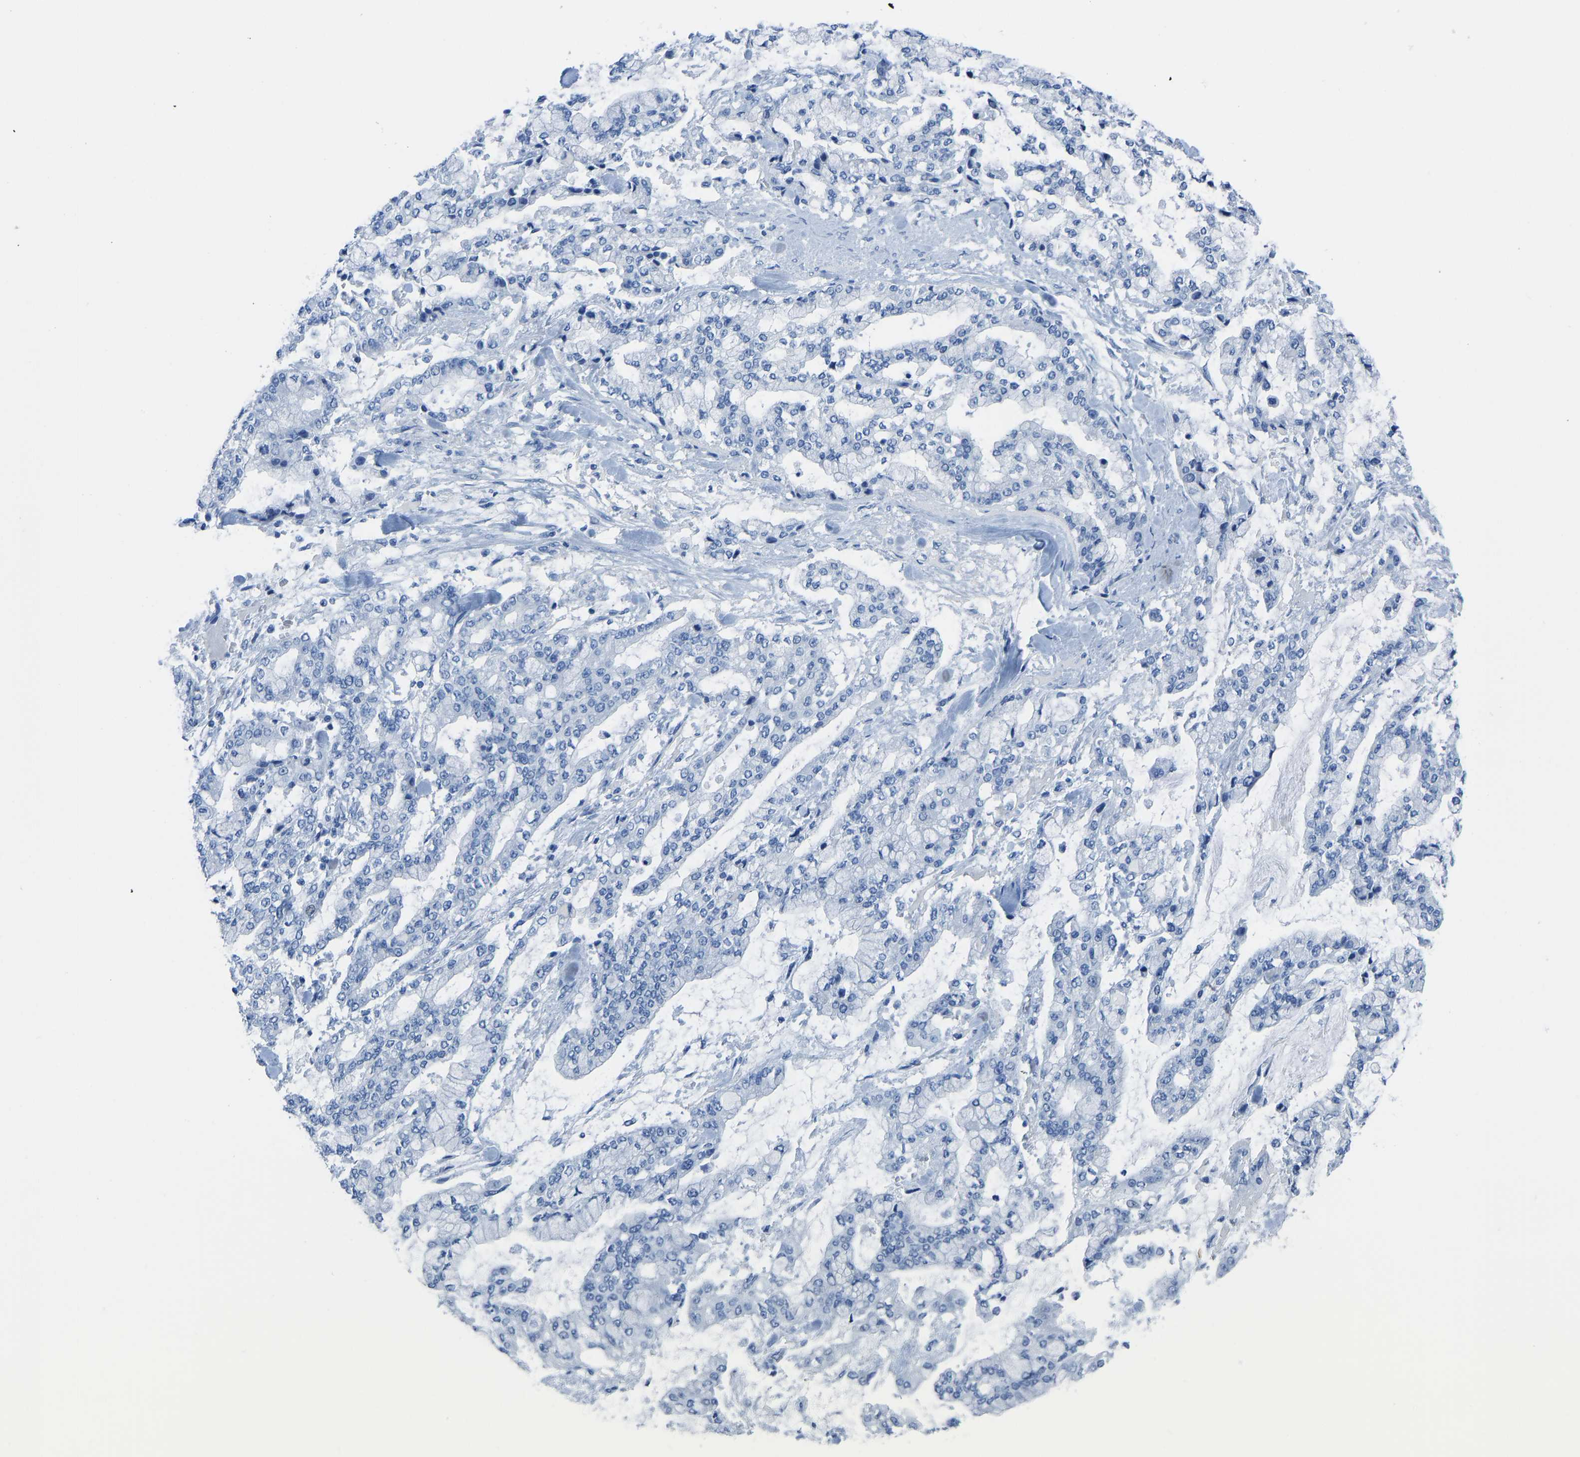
{"staining": {"intensity": "negative", "quantity": "none", "location": "none"}, "tissue": "stomach cancer", "cell_type": "Tumor cells", "image_type": "cancer", "snomed": [{"axis": "morphology", "description": "Normal tissue, NOS"}, {"axis": "morphology", "description": "Adenocarcinoma, NOS"}, {"axis": "topography", "description": "Stomach, upper"}, {"axis": "topography", "description": "Stomach"}], "caption": "This is an immunohistochemistry (IHC) photomicrograph of stomach cancer (adenocarcinoma). There is no positivity in tumor cells.", "gene": "SERPINB3", "patient": {"sex": "male", "age": 76}}